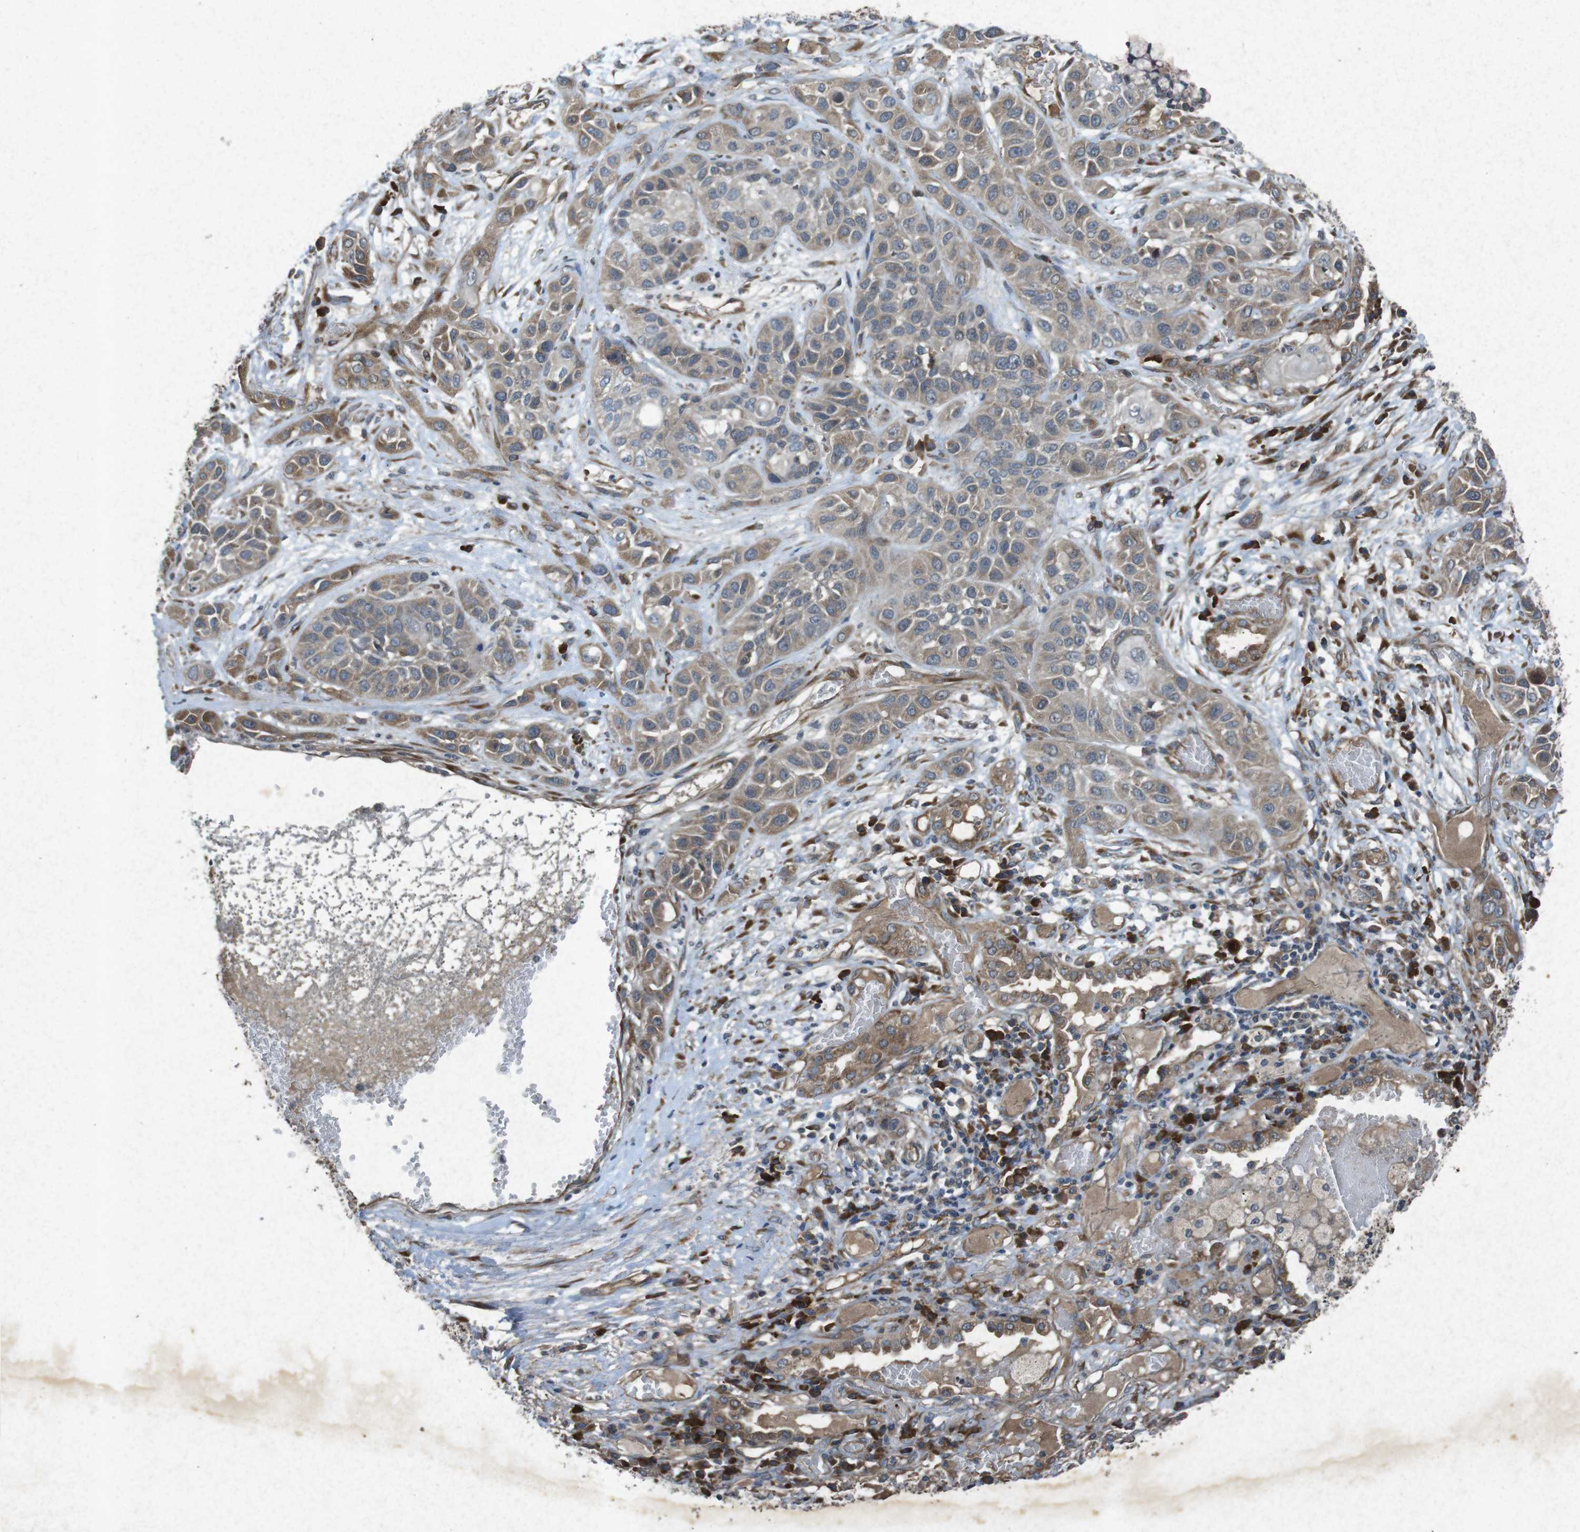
{"staining": {"intensity": "weak", "quantity": ">75%", "location": "cytoplasmic/membranous"}, "tissue": "lung cancer", "cell_type": "Tumor cells", "image_type": "cancer", "snomed": [{"axis": "morphology", "description": "Squamous cell carcinoma, NOS"}, {"axis": "topography", "description": "Lung"}], "caption": "This photomicrograph reveals IHC staining of squamous cell carcinoma (lung), with low weak cytoplasmic/membranous staining in approximately >75% of tumor cells.", "gene": "FLCN", "patient": {"sex": "male", "age": 71}}